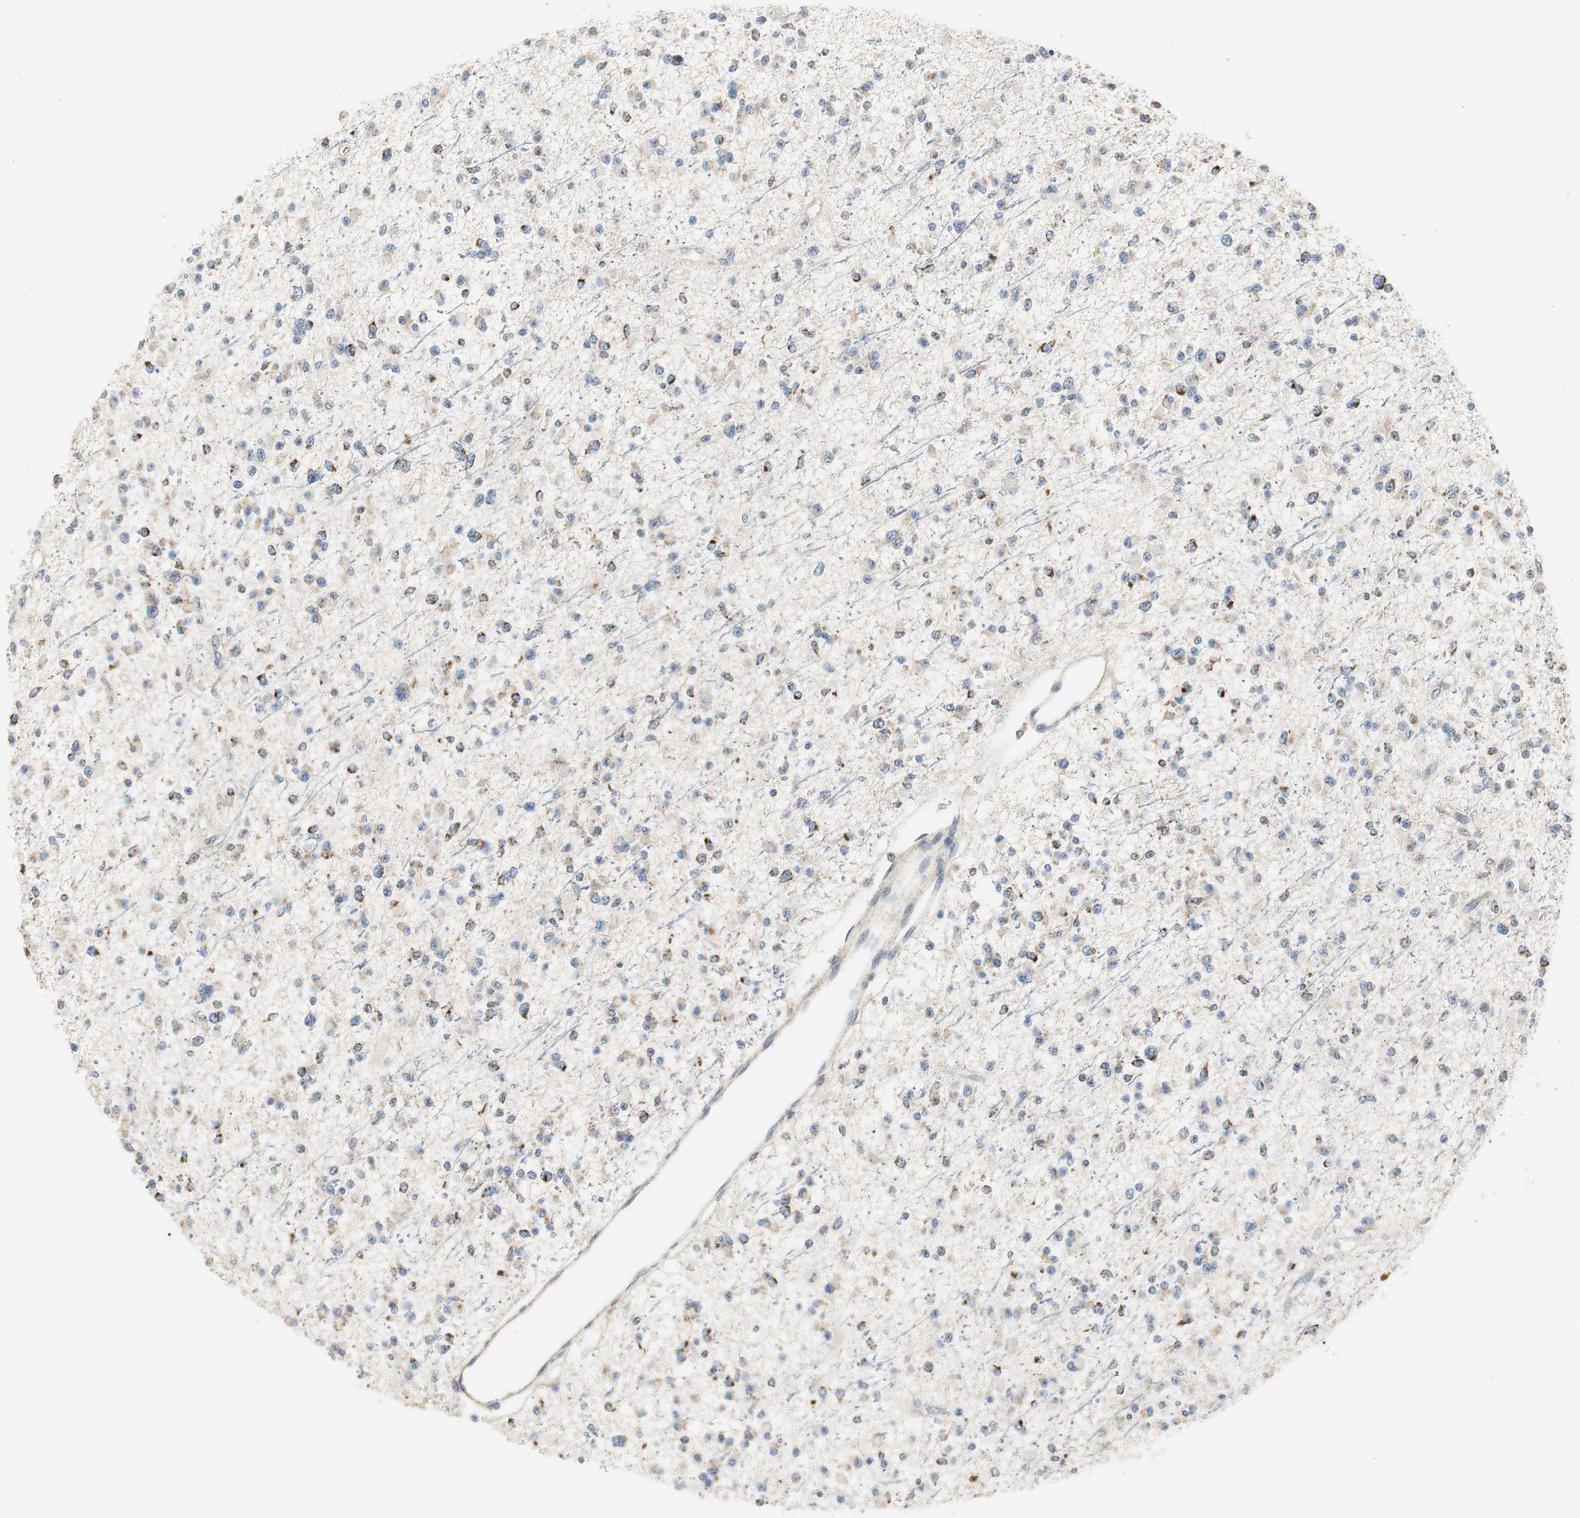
{"staining": {"intensity": "strong", "quantity": "<25%", "location": "cytoplasmic/membranous"}, "tissue": "glioma", "cell_type": "Tumor cells", "image_type": "cancer", "snomed": [{"axis": "morphology", "description": "Glioma, malignant, Low grade"}, {"axis": "topography", "description": "Brain"}], "caption": "Malignant glioma (low-grade) stained with a brown dye displays strong cytoplasmic/membranous positive positivity in approximately <25% of tumor cells.", "gene": "RORB", "patient": {"sex": "female", "age": 22}}